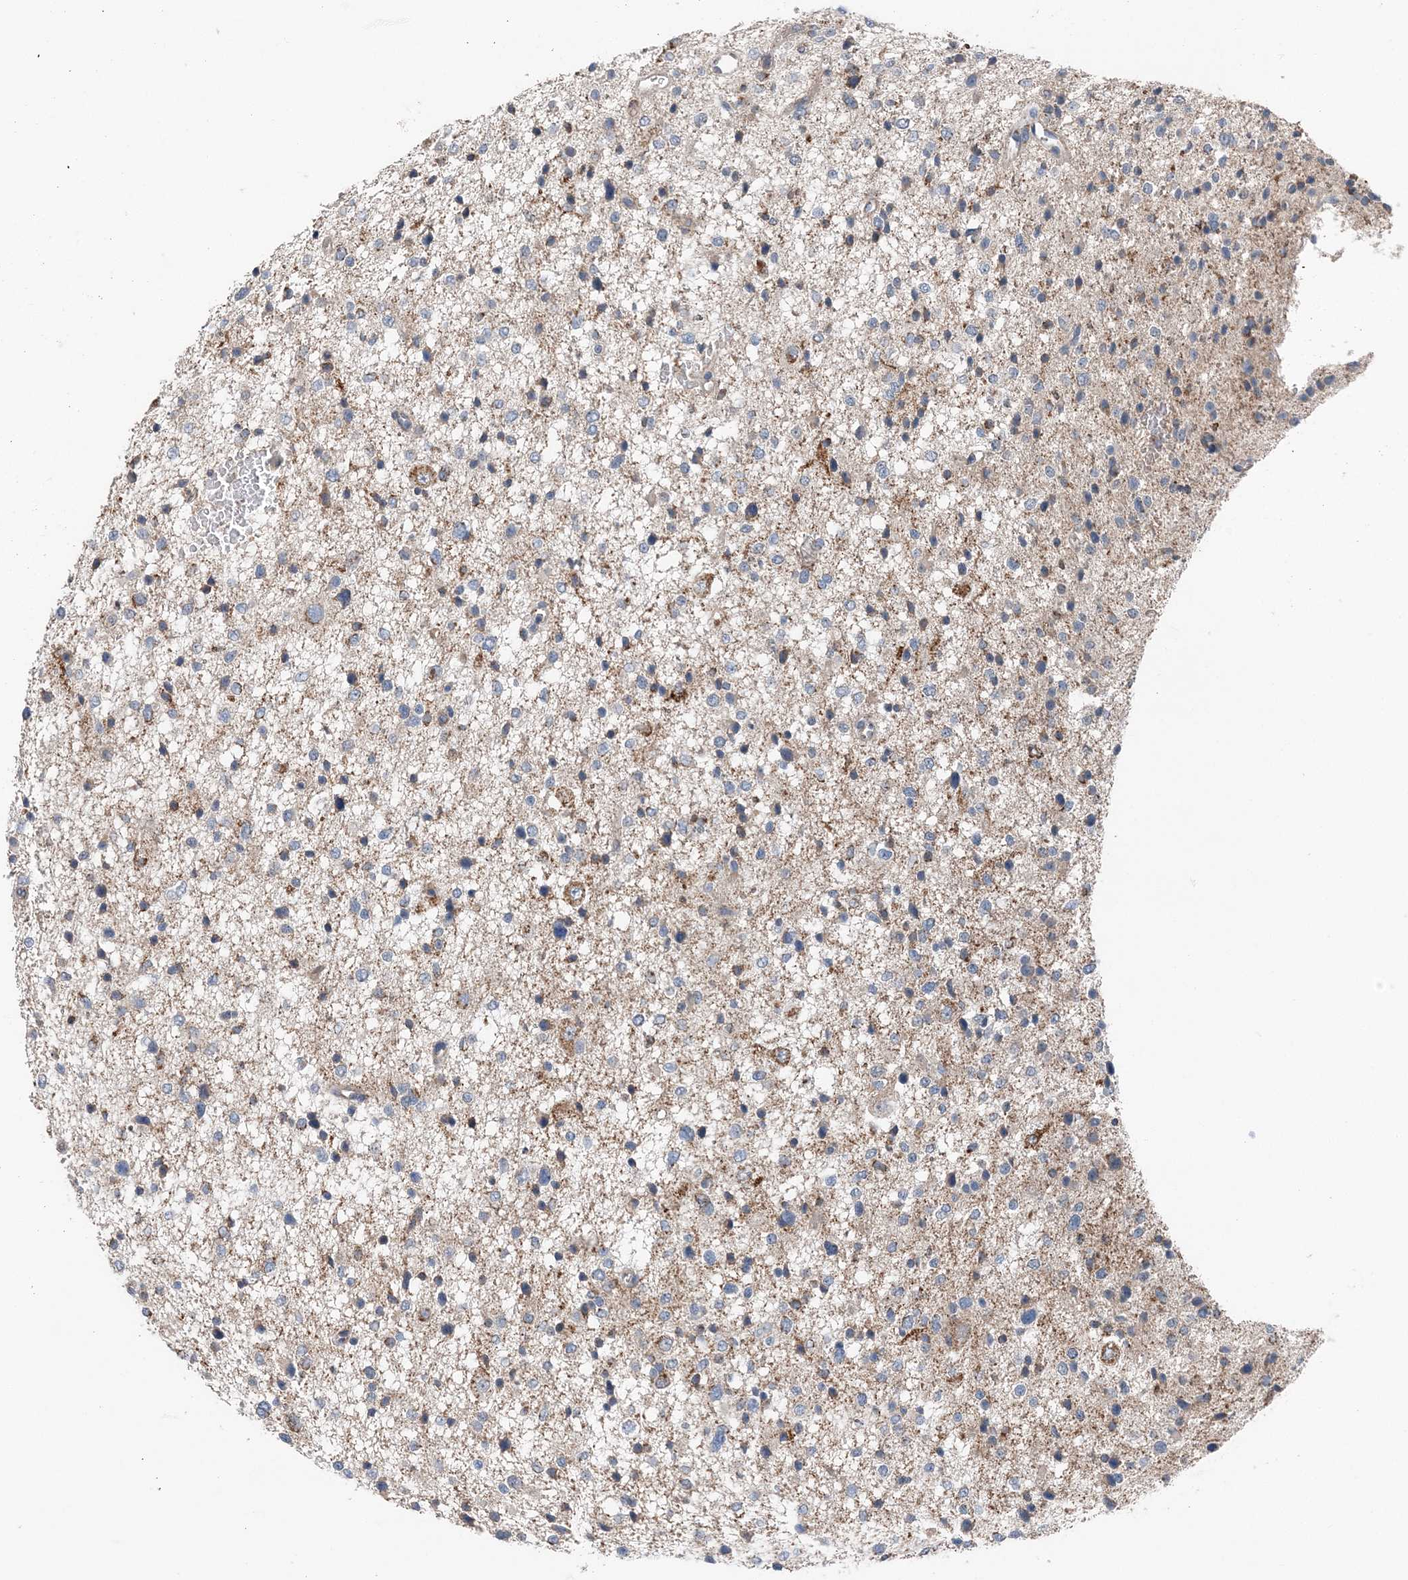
{"staining": {"intensity": "weak", "quantity": "<25%", "location": "cytoplasmic/membranous"}, "tissue": "glioma", "cell_type": "Tumor cells", "image_type": "cancer", "snomed": [{"axis": "morphology", "description": "Glioma, malignant, Low grade"}, {"axis": "topography", "description": "Brain"}], "caption": "An IHC micrograph of glioma is shown. There is no staining in tumor cells of glioma.", "gene": "SPRY2", "patient": {"sex": "female", "age": 37}}